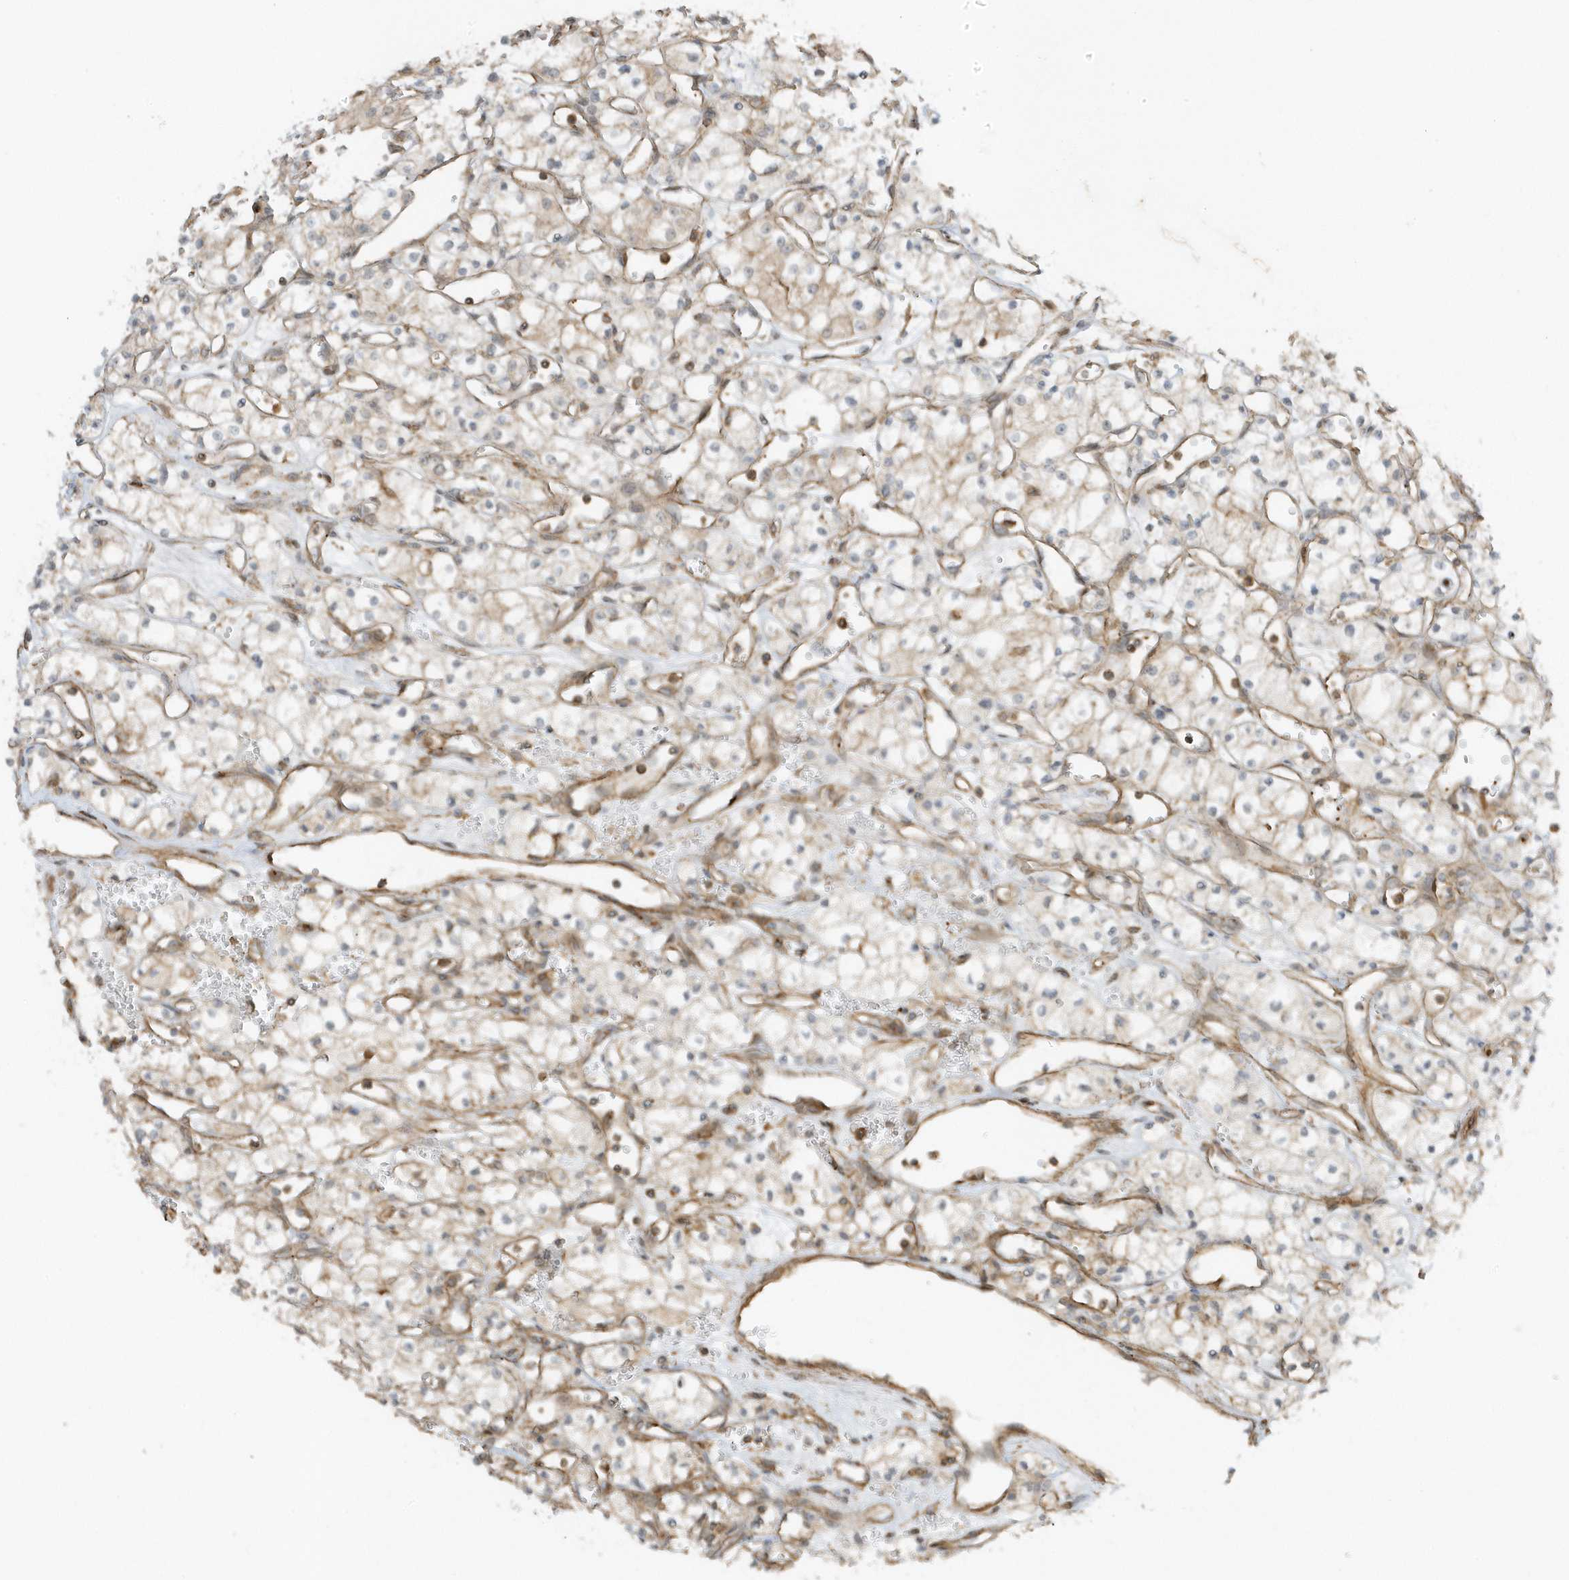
{"staining": {"intensity": "weak", "quantity": "<25%", "location": "cytoplasmic/membranous"}, "tissue": "renal cancer", "cell_type": "Tumor cells", "image_type": "cancer", "snomed": [{"axis": "morphology", "description": "Adenocarcinoma, NOS"}, {"axis": "topography", "description": "Kidney"}], "caption": "Immunohistochemical staining of adenocarcinoma (renal) shows no significant positivity in tumor cells.", "gene": "ZBTB8A", "patient": {"sex": "male", "age": 59}}